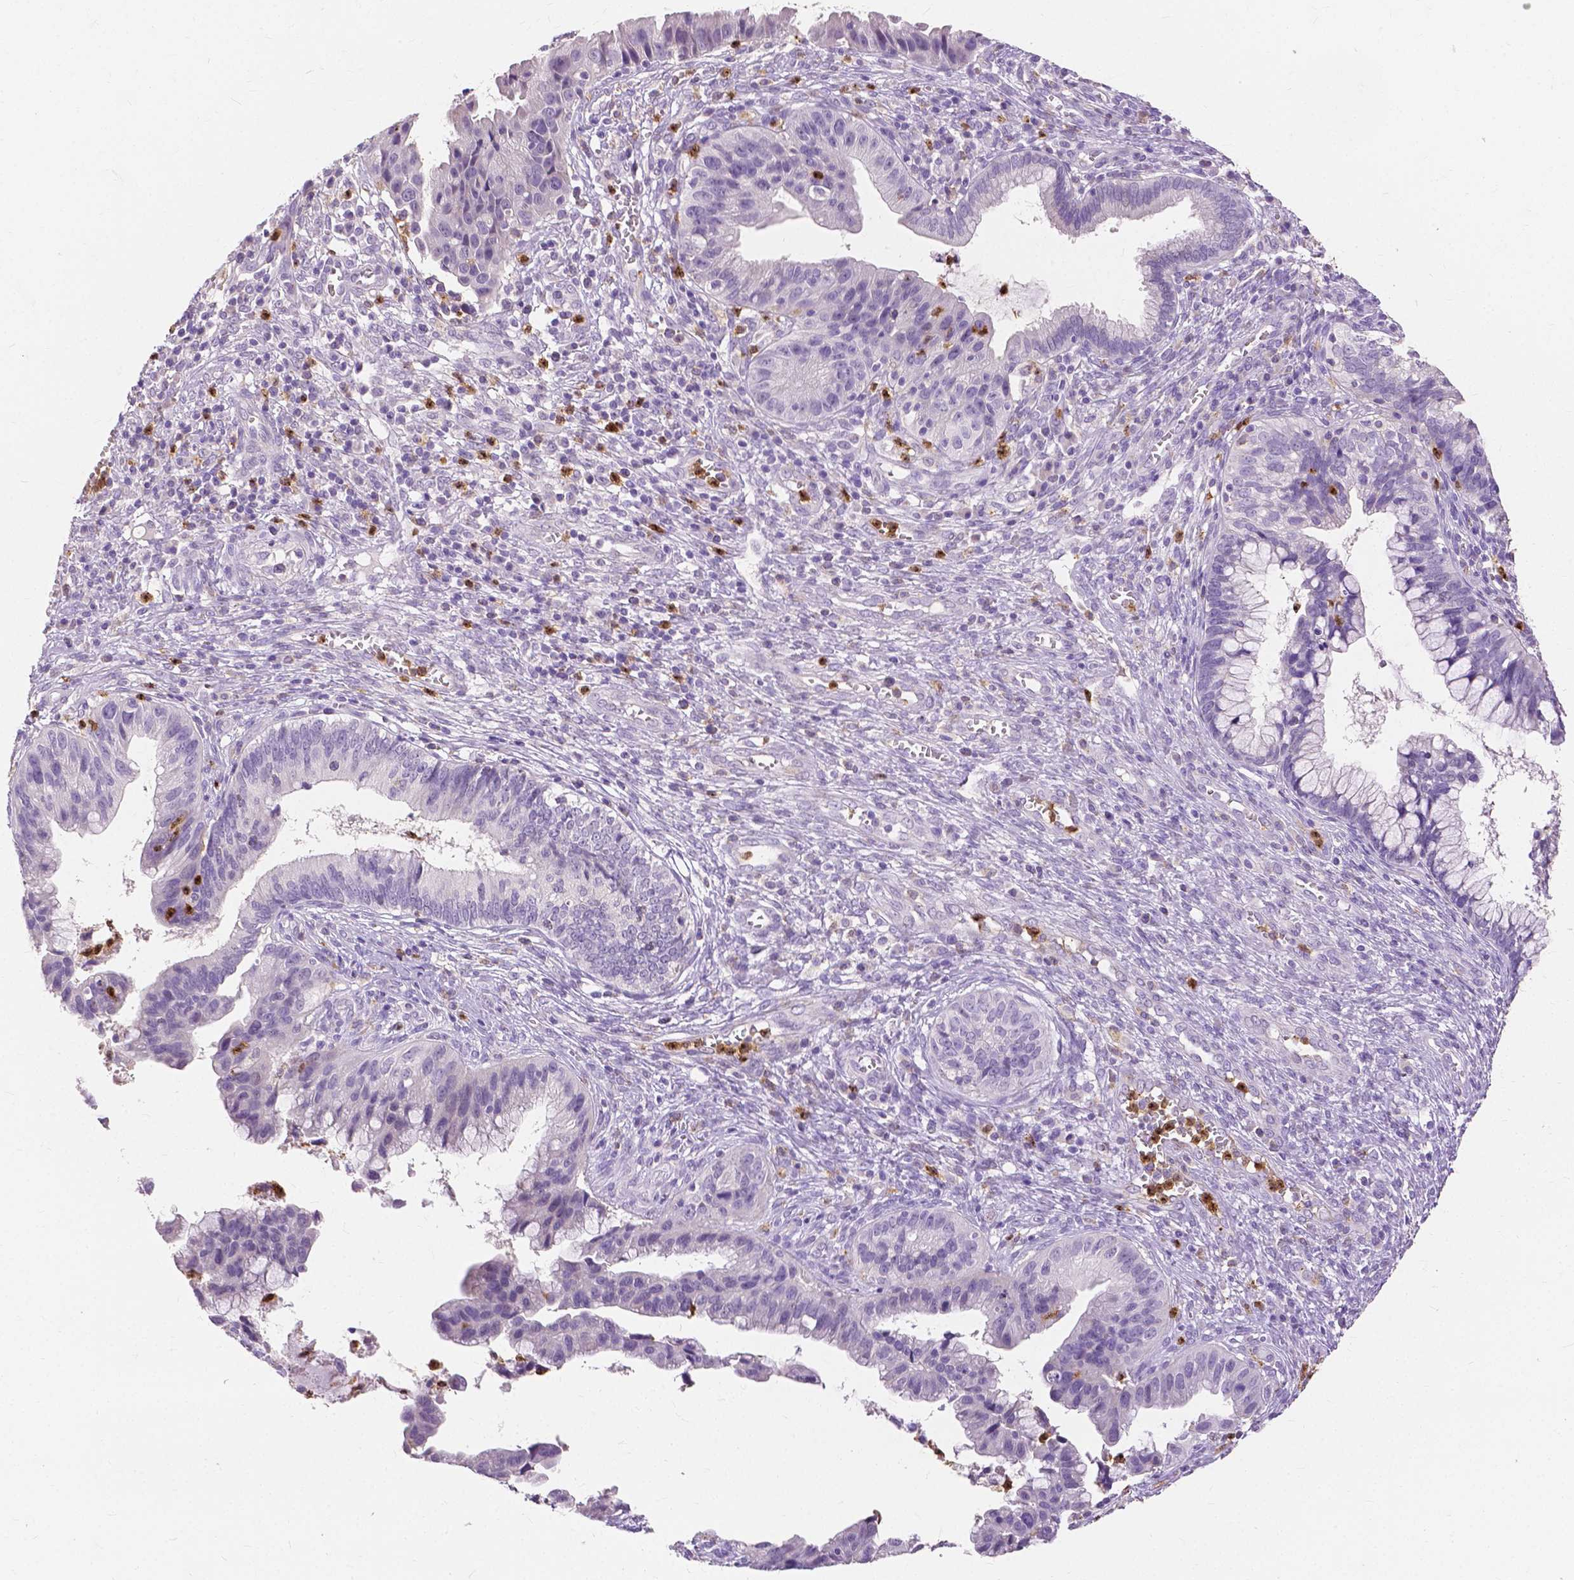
{"staining": {"intensity": "negative", "quantity": "none", "location": "none"}, "tissue": "cervical cancer", "cell_type": "Tumor cells", "image_type": "cancer", "snomed": [{"axis": "morphology", "description": "Adenocarcinoma, NOS"}, {"axis": "topography", "description": "Cervix"}], "caption": "There is no significant expression in tumor cells of cervical adenocarcinoma.", "gene": "CXCR2", "patient": {"sex": "female", "age": 34}}